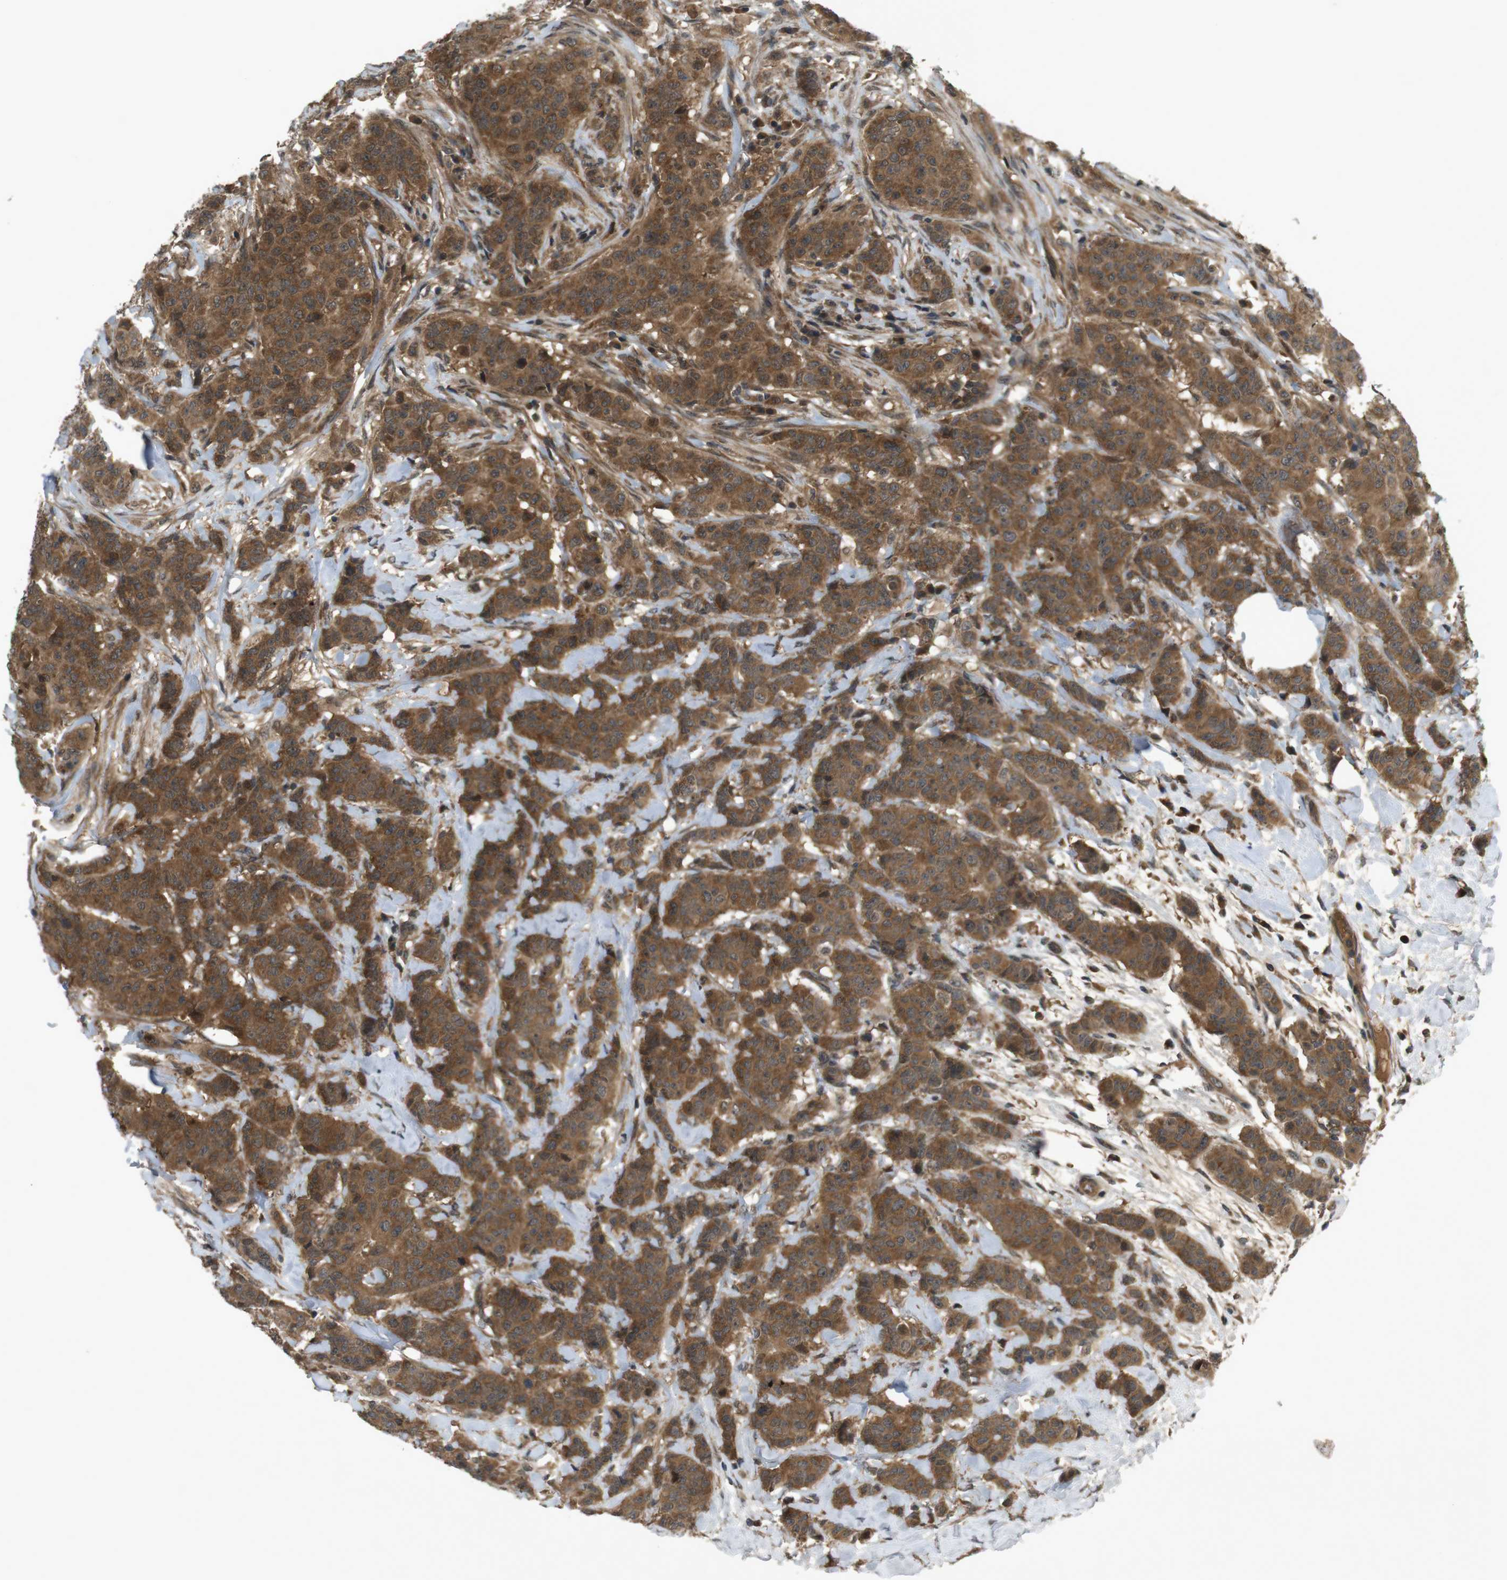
{"staining": {"intensity": "strong", "quantity": ">75%", "location": "cytoplasmic/membranous"}, "tissue": "breast cancer", "cell_type": "Tumor cells", "image_type": "cancer", "snomed": [{"axis": "morphology", "description": "Normal tissue, NOS"}, {"axis": "morphology", "description": "Duct carcinoma"}, {"axis": "topography", "description": "Breast"}], "caption": "IHC image of neoplastic tissue: human breast cancer stained using IHC displays high levels of strong protein expression localized specifically in the cytoplasmic/membranous of tumor cells, appearing as a cytoplasmic/membranous brown color.", "gene": "NFKBIE", "patient": {"sex": "female", "age": 40}}